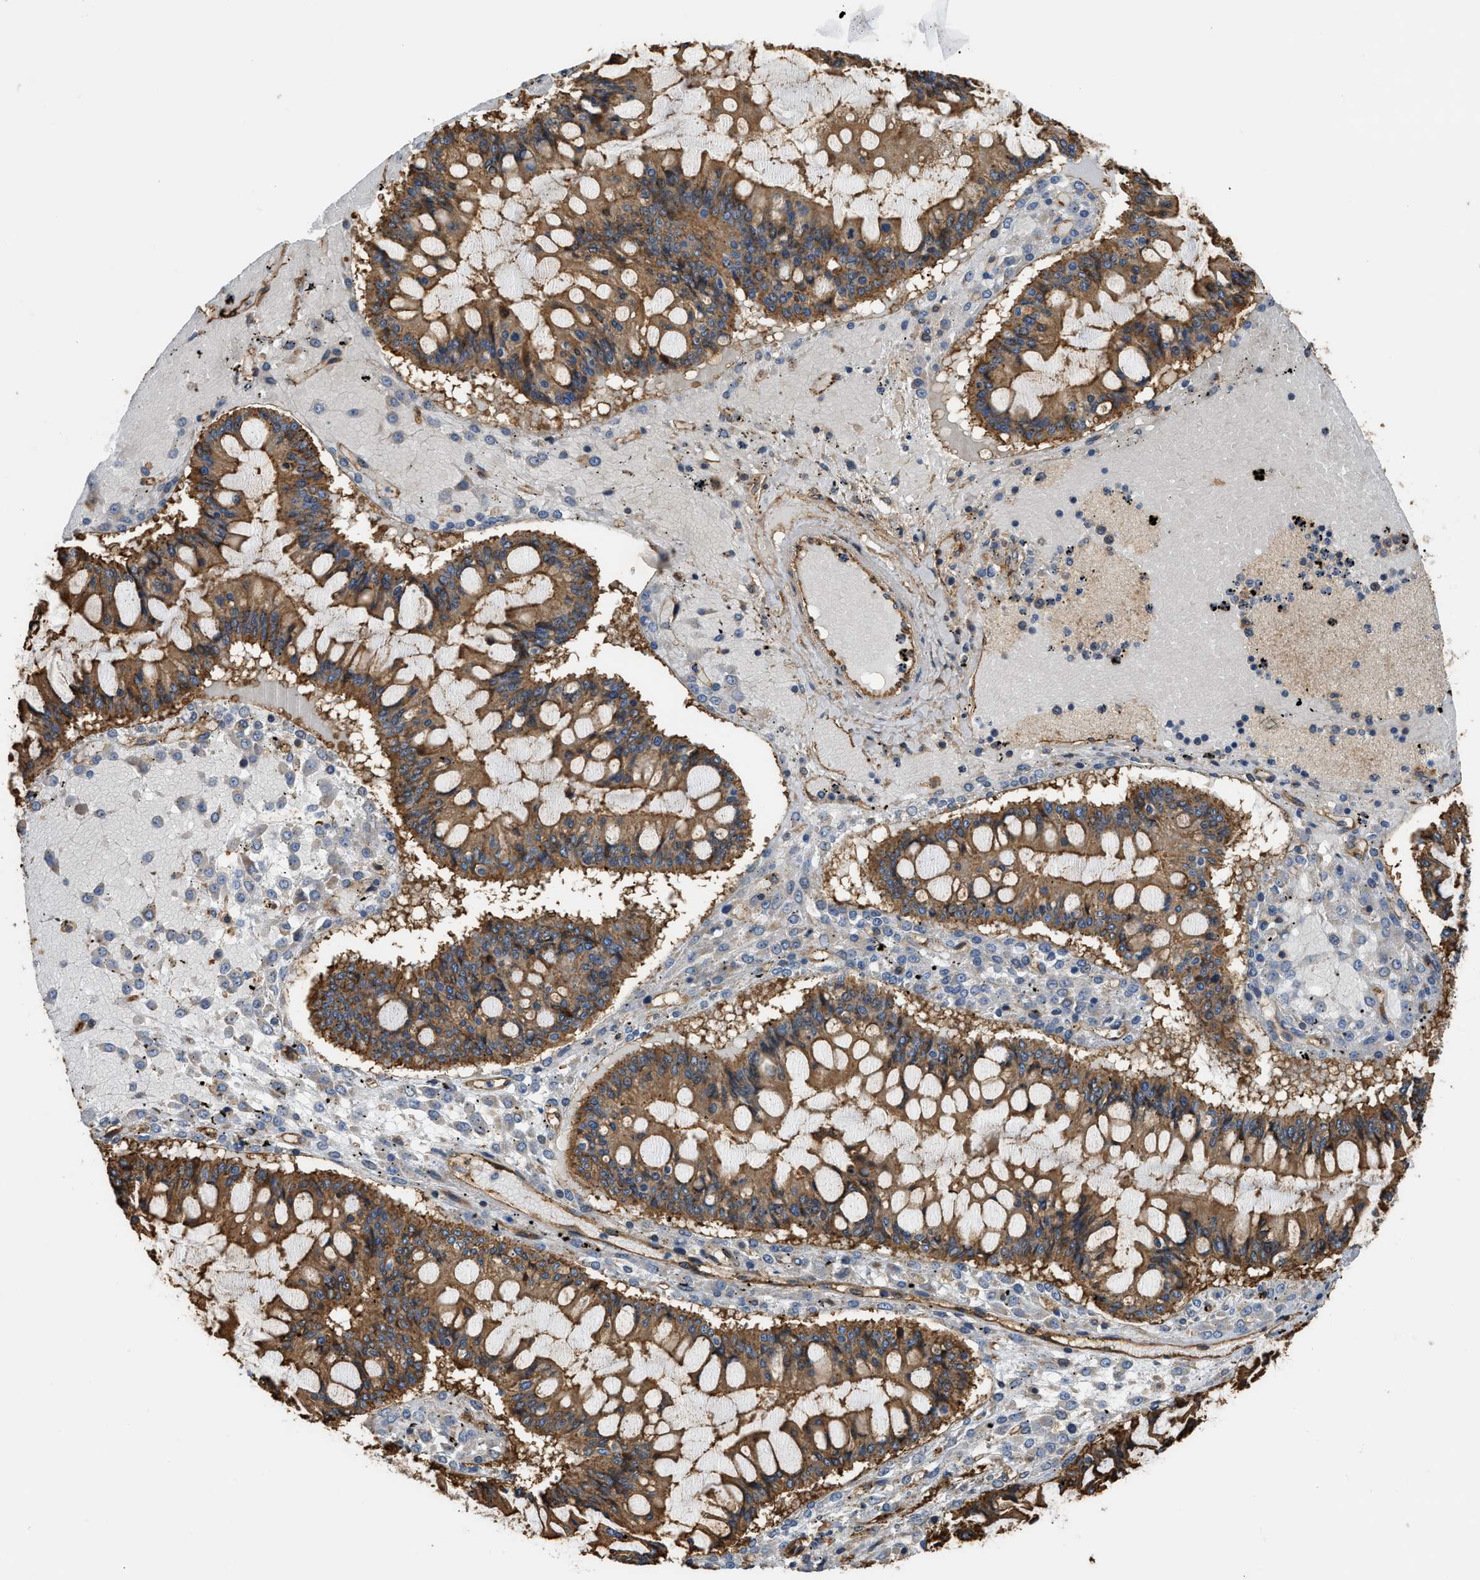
{"staining": {"intensity": "moderate", "quantity": ">75%", "location": "cytoplasmic/membranous"}, "tissue": "ovarian cancer", "cell_type": "Tumor cells", "image_type": "cancer", "snomed": [{"axis": "morphology", "description": "Cystadenocarcinoma, mucinous, NOS"}, {"axis": "topography", "description": "Ovary"}], "caption": "Protein expression analysis of human ovarian cancer (mucinous cystadenocarcinoma) reveals moderate cytoplasmic/membranous positivity in about >75% of tumor cells.", "gene": "DDHD2", "patient": {"sex": "female", "age": 73}}